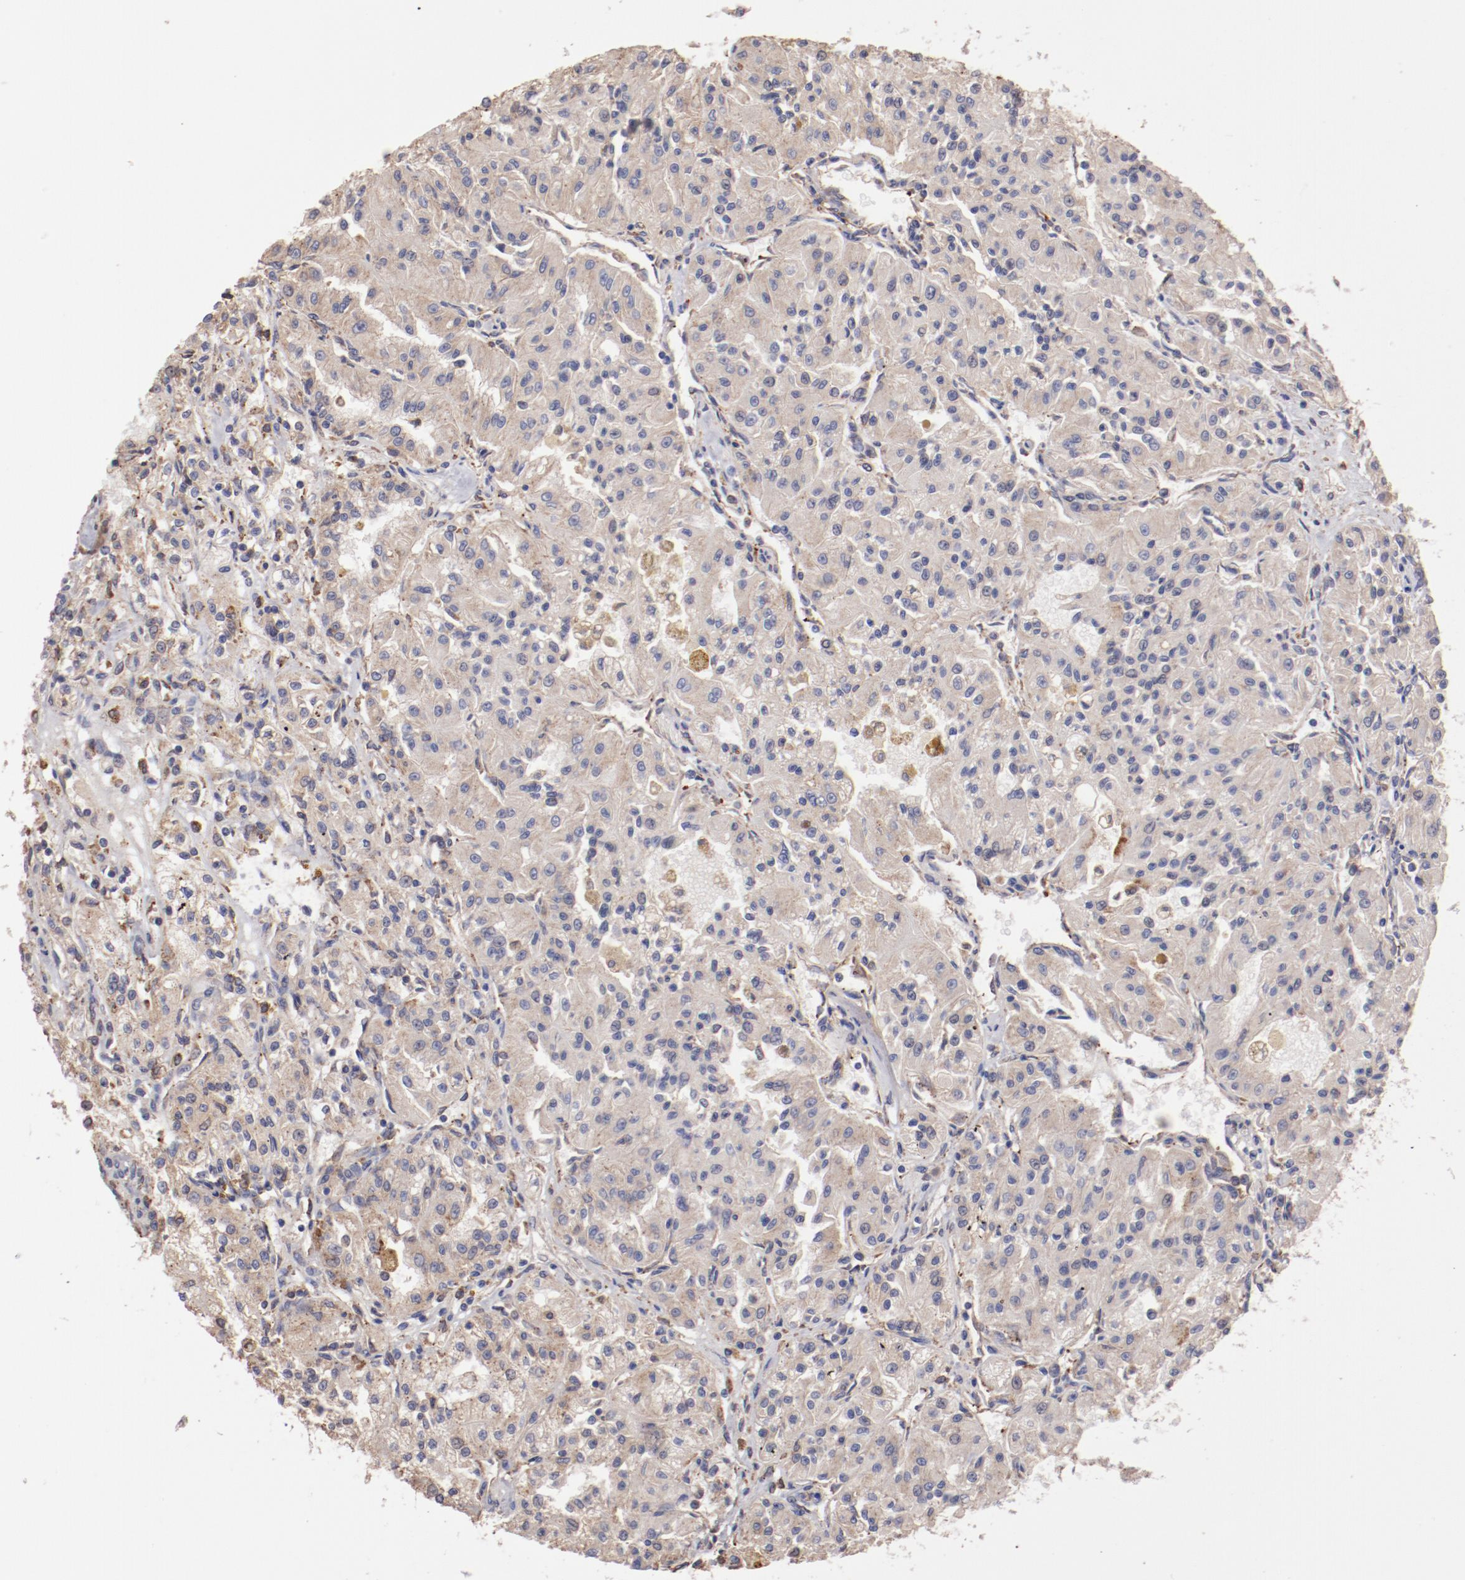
{"staining": {"intensity": "weak", "quantity": "25%-75%", "location": "cytoplasmic/membranous"}, "tissue": "renal cancer", "cell_type": "Tumor cells", "image_type": "cancer", "snomed": [{"axis": "morphology", "description": "Adenocarcinoma, NOS"}, {"axis": "topography", "description": "Kidney"}], "caption": "Protein positivity by IHC shows weak cytoplasmic/membranous positivity in about 25%-75% of tumor cells in renal cancer (adenocarcinoma).", "gene": "NFKBIE", "patient": {"sex": "male", "age": 78}}